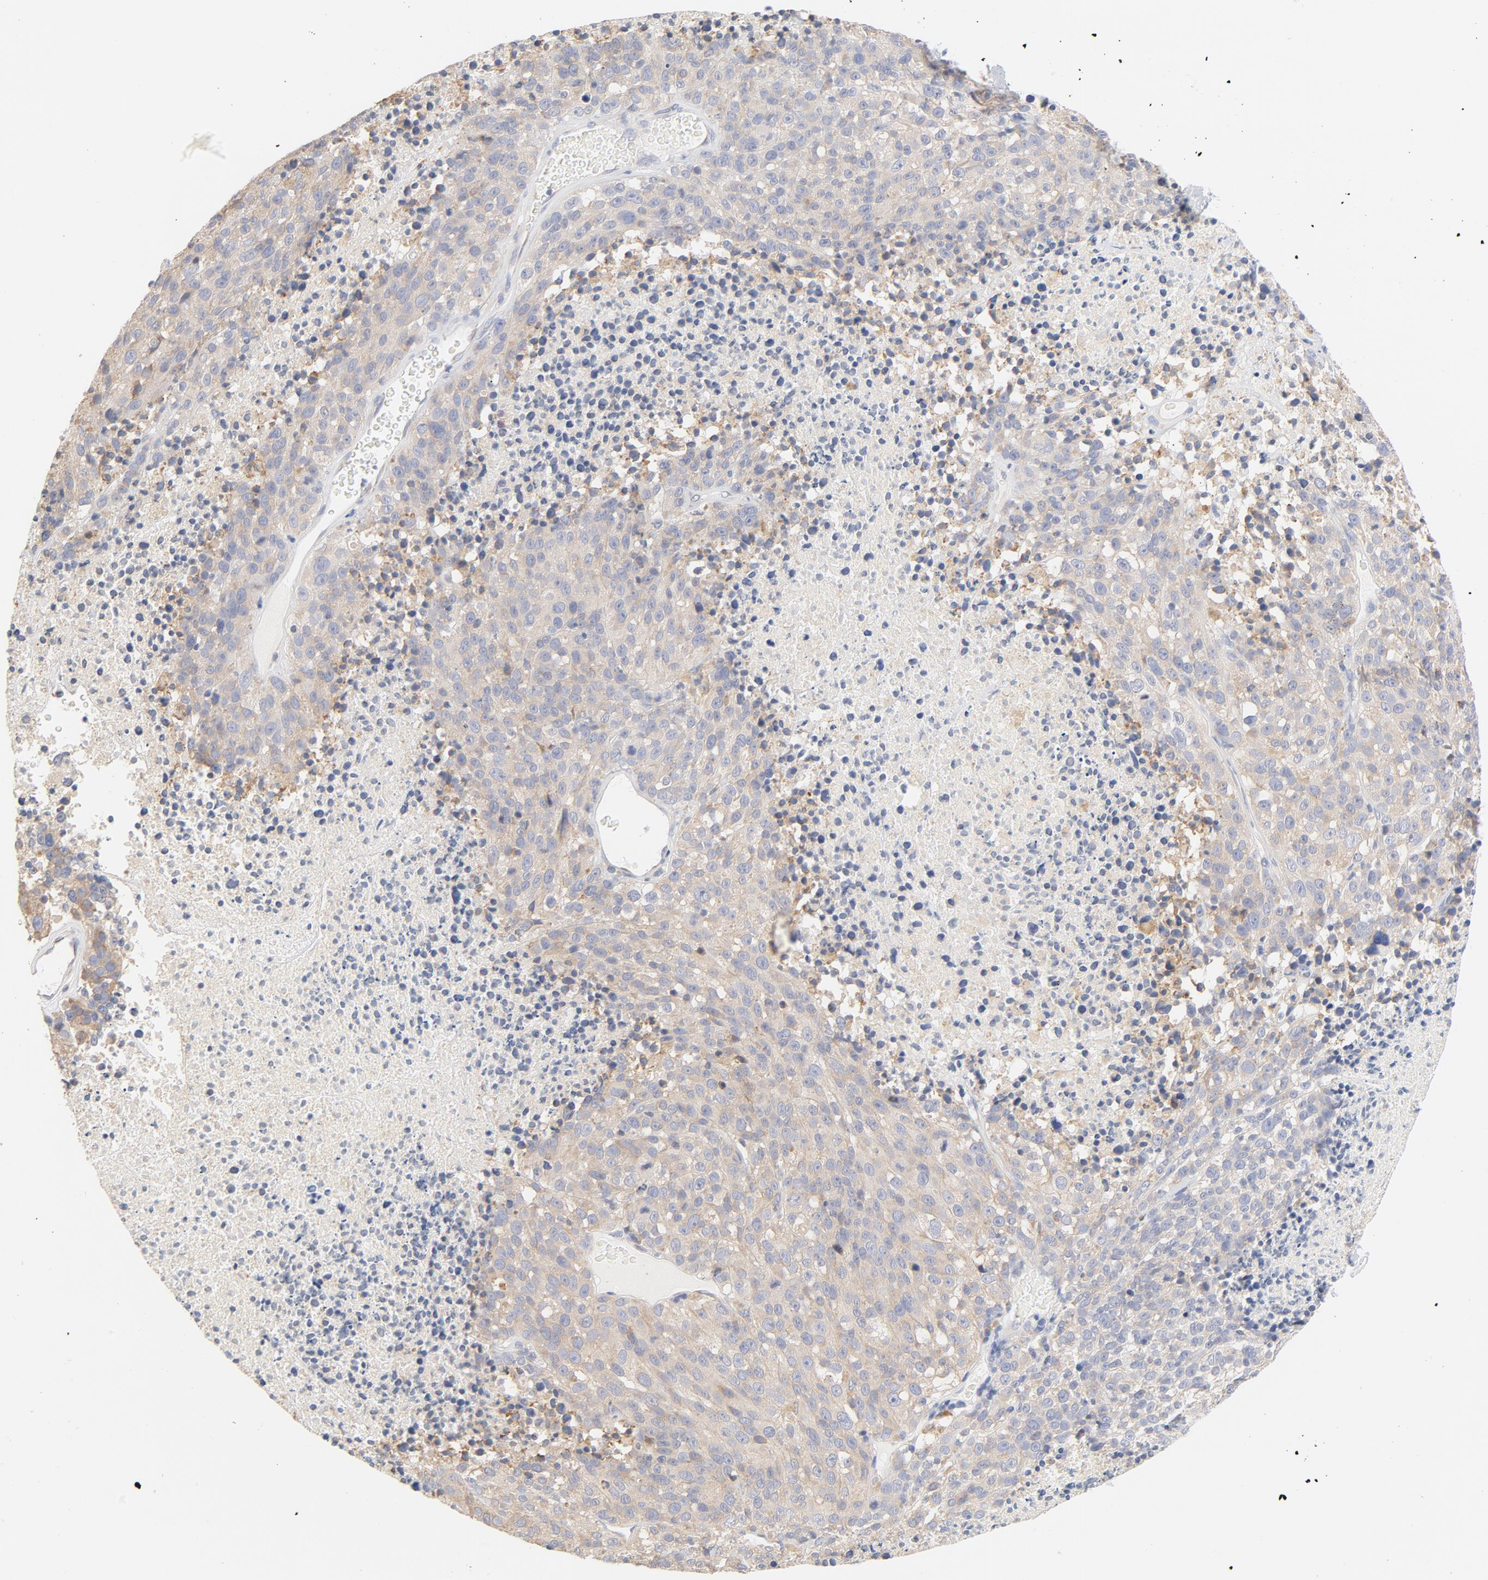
{"staining": {"intensity": "weak", "quantity": ">75%", "location": "cytoplasmic/membranous"}, "tissue": "melanoma", "cell_type": "Tumor cells", "image_type": "cancer", "snomed": [{"axis": "morphology", "description": "Malignant melanoma, Metastatic site"}, {"axis": "topography", "description": "Cerebral cortex"}], "caption": "This is an image of IHC staining of malignant melanoma (metastatic site), which shows weak positivity in the cytoplasmic/membranous of tumor cells.", "gene": "TLR4", "patient": {"sex": "female", "age": 52}}